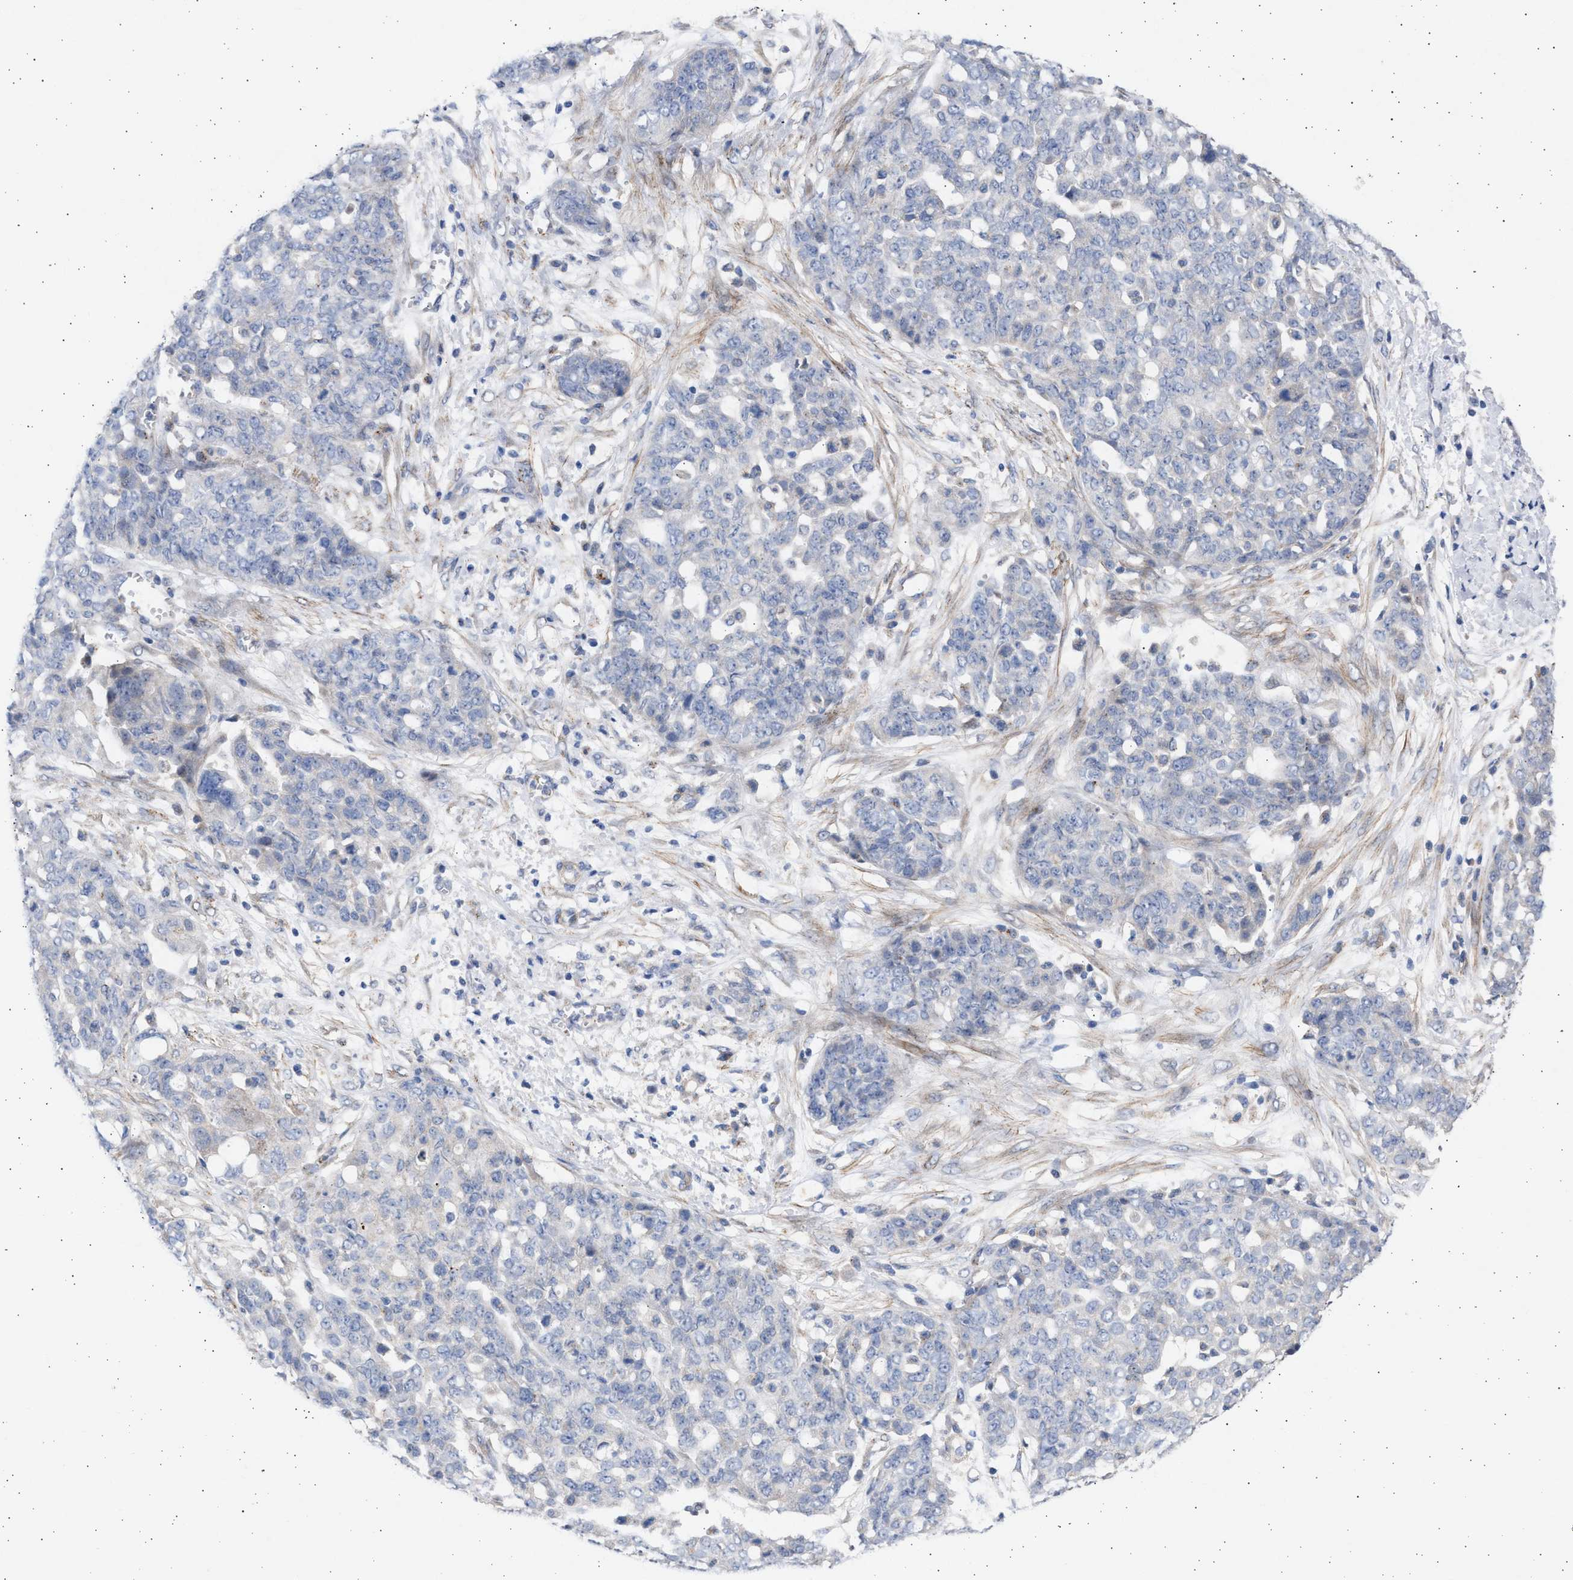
{"staining": {"intensity": "negative", "quantity": "none", "location": "none"}, "tissue": "ovarian cancer", "cell_type": "Tumor cells", "image_type": "cancer", "snomed": [{"axis": "morphology", "description": "Cystadenocarcinoma, serous, NOS"}, {"axis": "topography", "description": "Soft tissue"}, {"axis": "topography", "description": "Ovary"}], "caption": "The immunohistochemistry micrograph has no significant positivity in tumor cells of serous cystadenocarcinoma (ovarian) tissue.", "gene": "NBR1", "patient": {"sex": "female", "age": 57}}